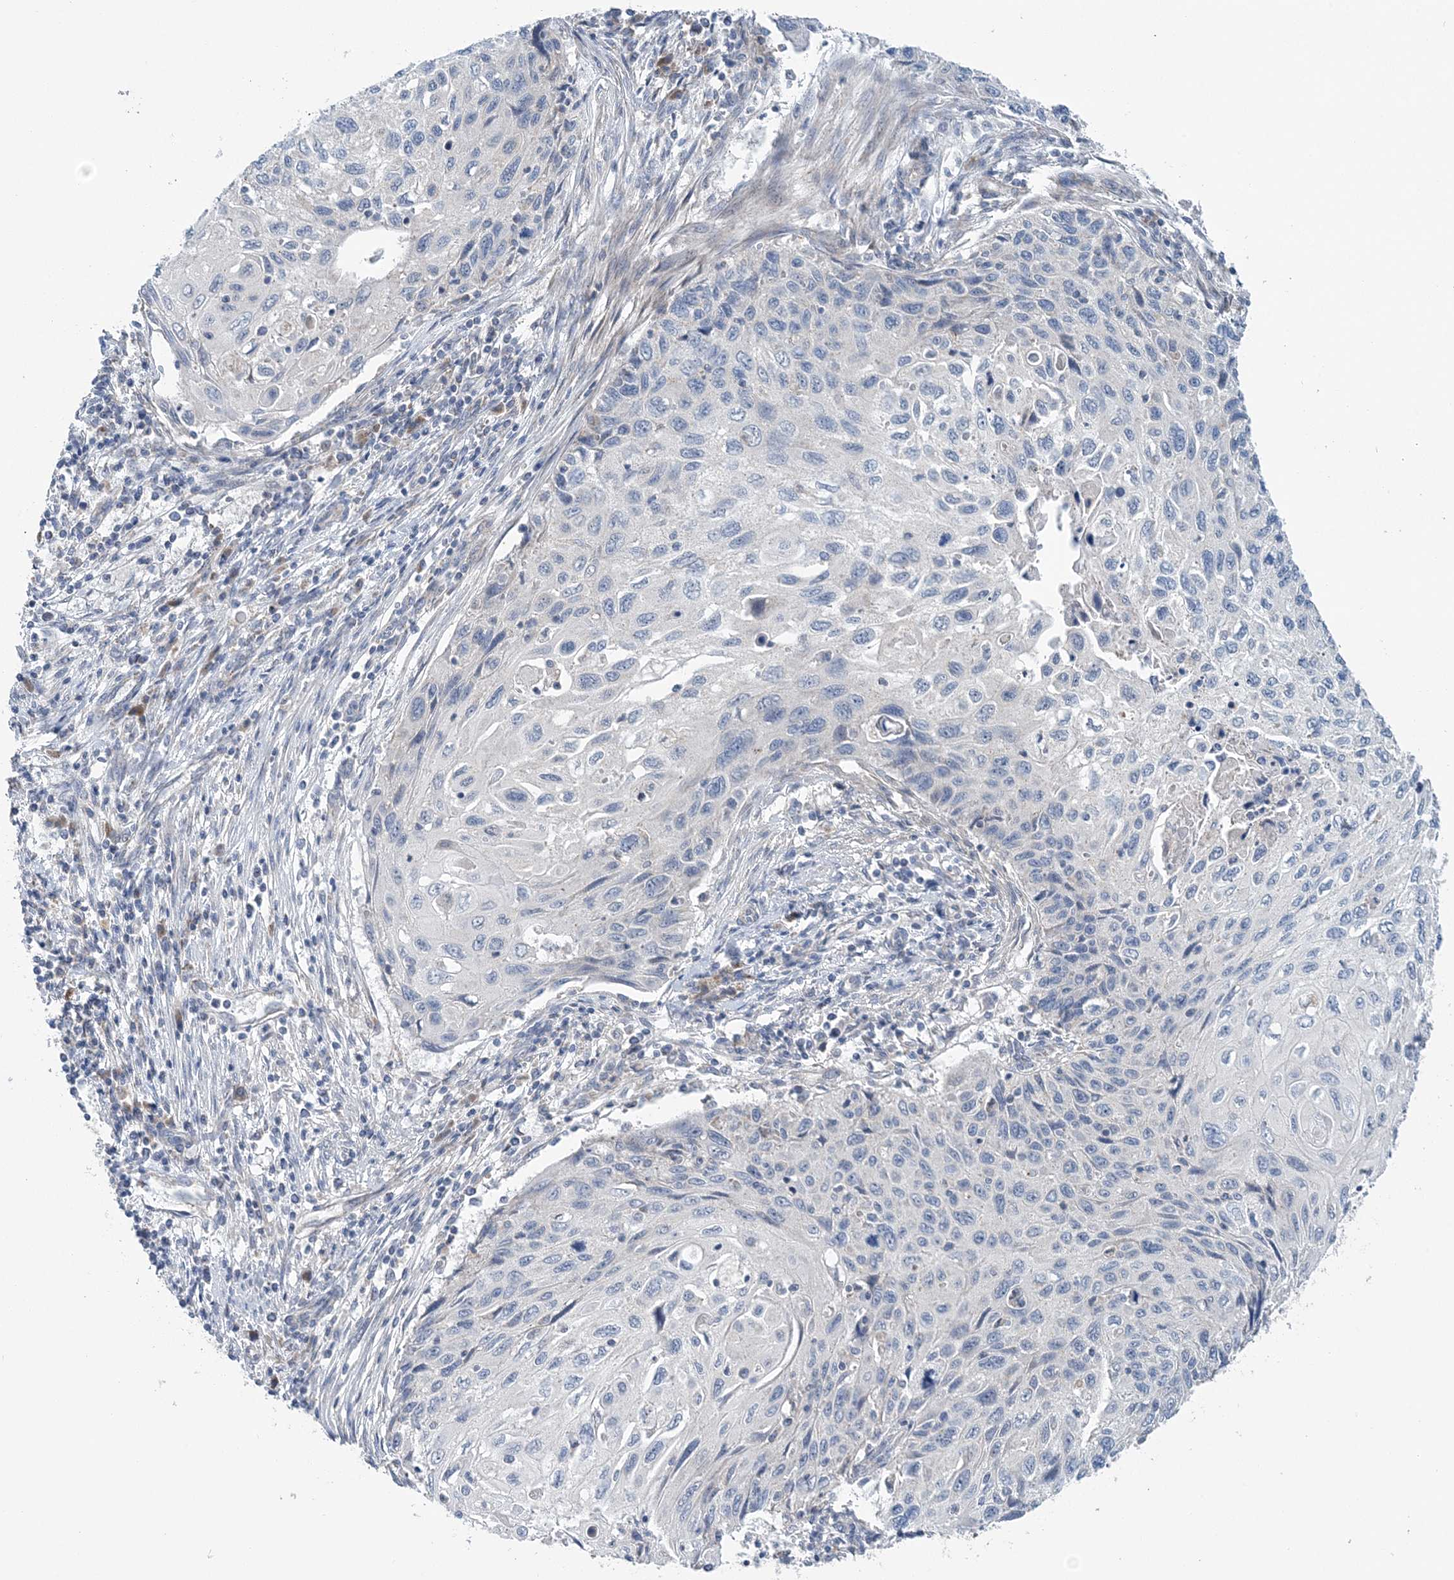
{"staining": {"intensity": "negative", "quantity": "none", "location": "none"}, "tissue": "cervical cancer", "cell_type": "Tumor cells", "image_type": "cancer", "snomed": [{"axis": "morphology", "description": "Squamous cell carcinoma, NOS"}, {"axis": "topography", "description": "Cervix"}], "caption": "The micrograph demonstrates no significant staining in tumor cells of cervical squamous cell carcinoma.", "gene": "COPE", "patient": {"sex": "female", "age": 70}}